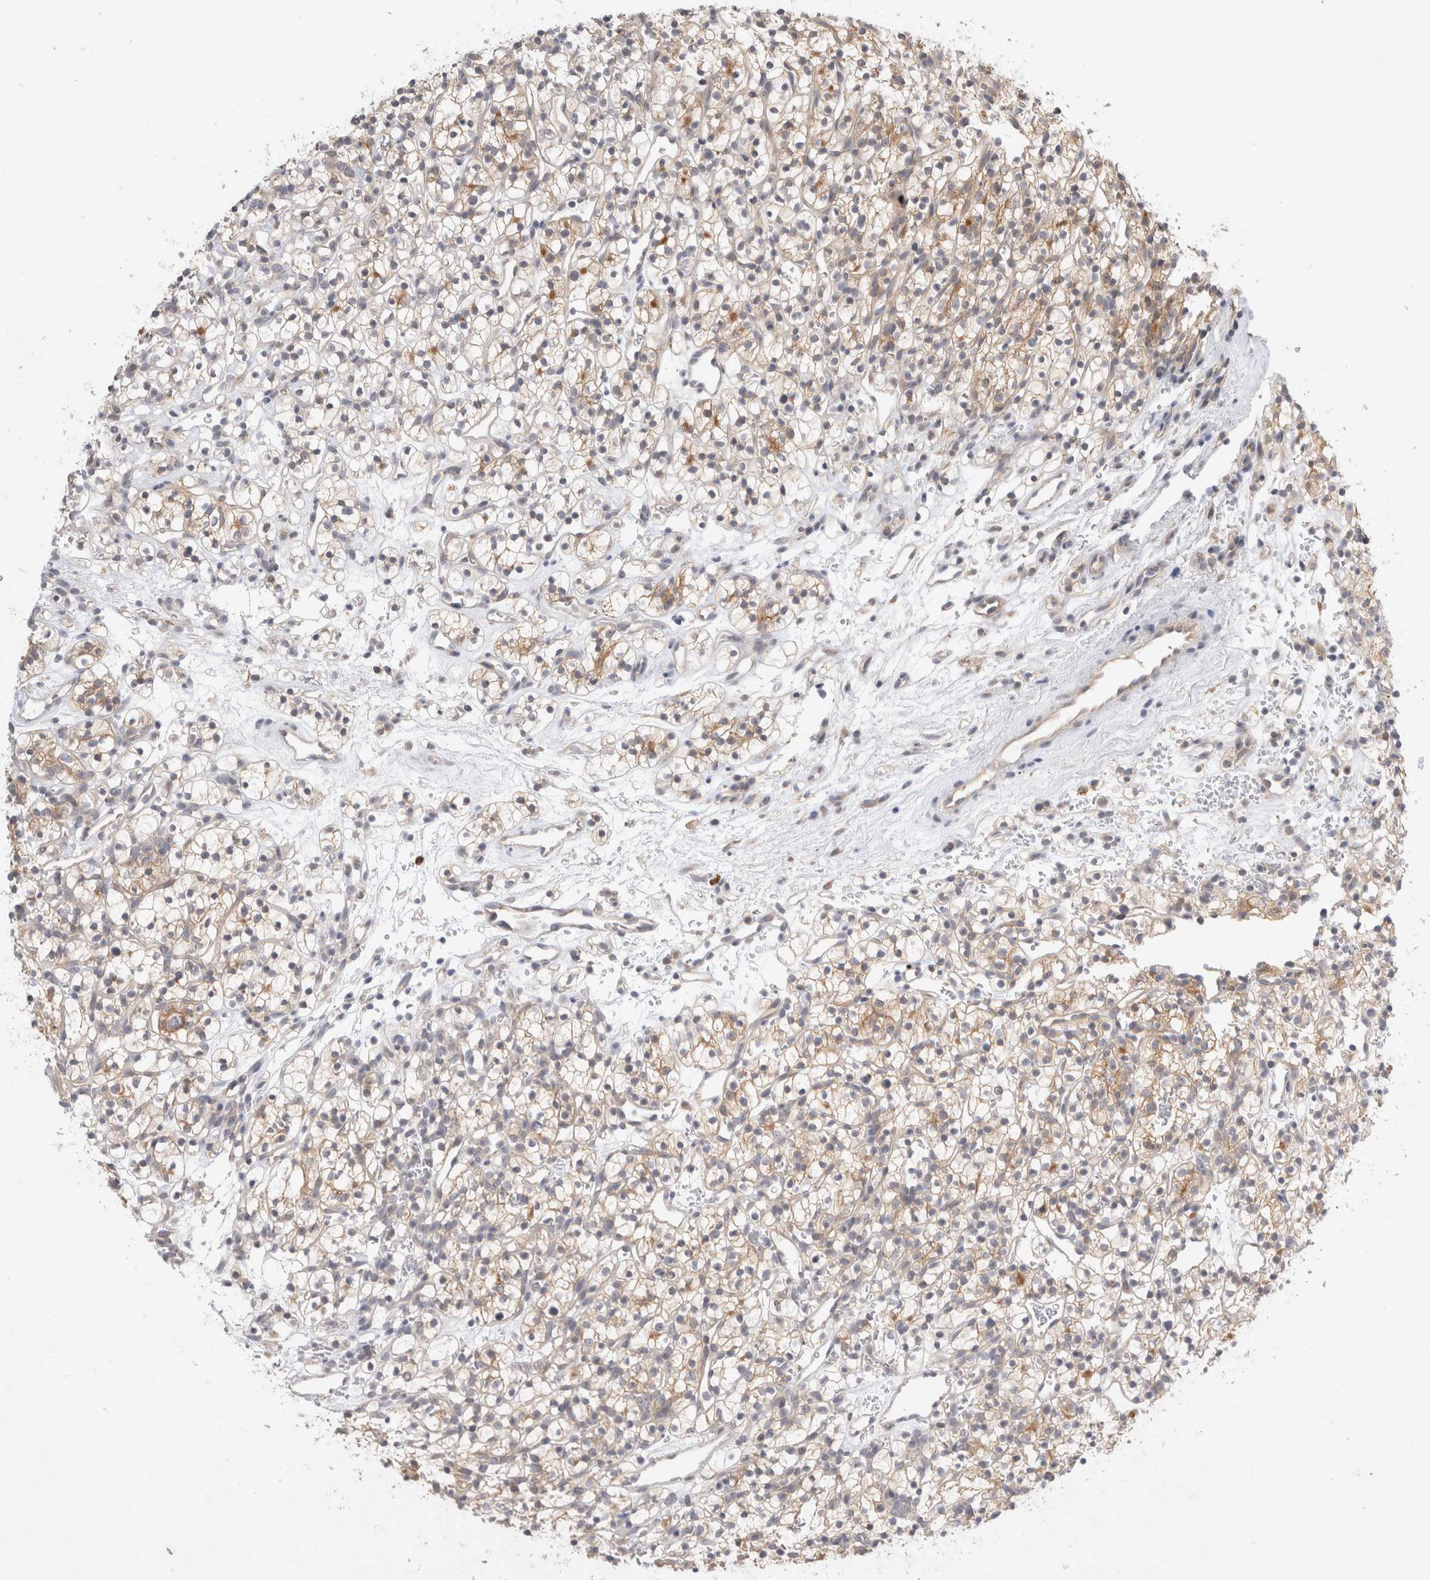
{"staining": {"intensity": "weak", "quantity": "25%-75%", "location": "cytoplasmic/membranous"}, "tissue": "renal cancer", "cell_type": "Tumor cells", "image_type": "cancer", "snomed": [{"axis": "morphology", "description": "Adenocarcinoma, NOS"}, {"axis": "topography", "description": "Kidney"}], "caption": "The photomicrograph demonstrates staining of renal adenocarcinoma, revealing weak cytoplasmic/membranous protein staining (brown color) within tumor cells. (Brightfield microscopy of DAB IHC at high magnification).", "gene": "NEDD4L", "patient": {"sex": "female", "age": 57}}